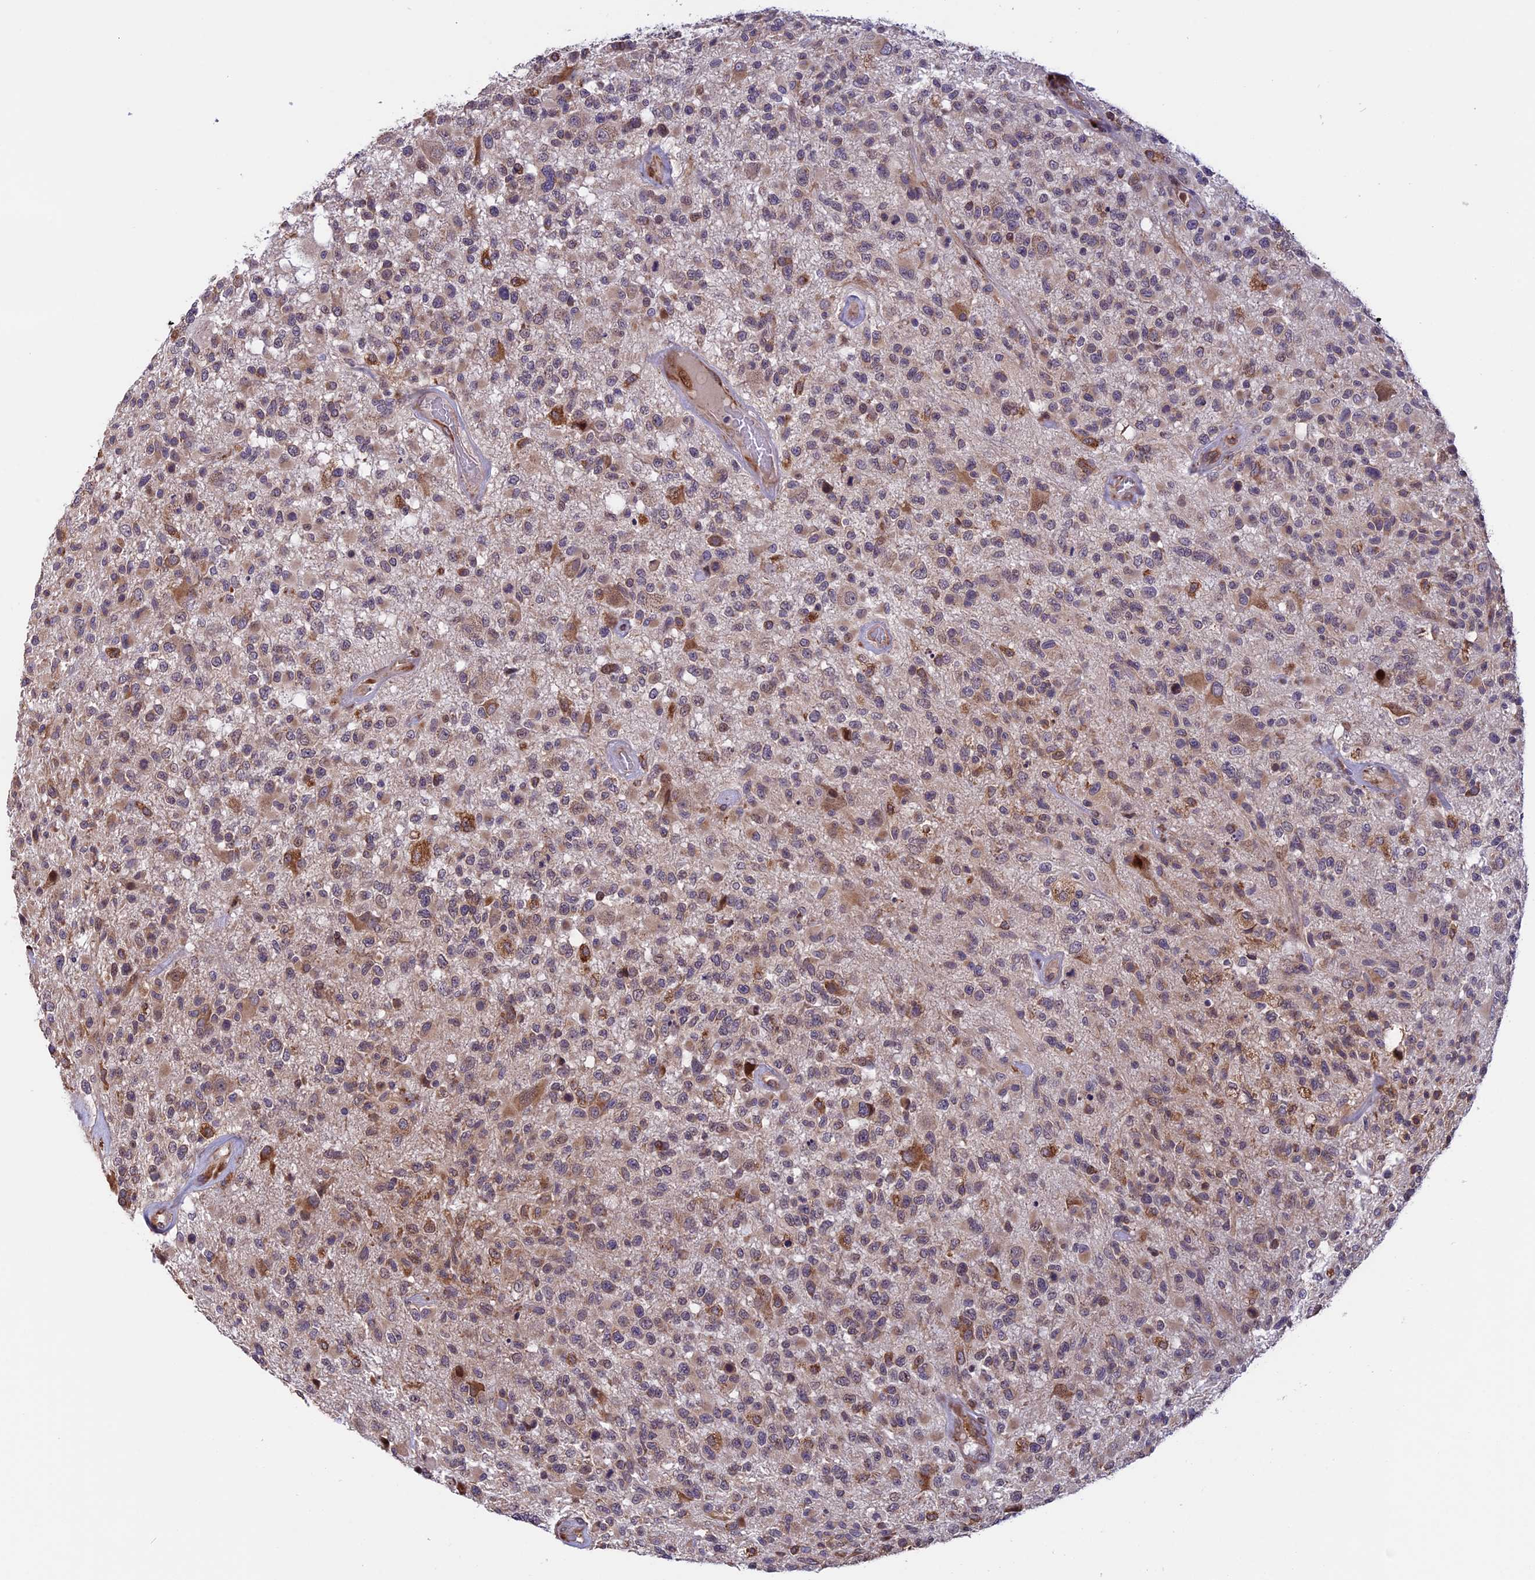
{"staining": {"intensity": "moderate", "quantity": "25%-75%", "location": "cytoplasmic/membranous"}, "tissue": "glioma", "cell_type": "Tumor cells", "image_type": "cancer", "snomed": [{"axis": "morphology", "description": "Glioma, malignant, High grade"}, {"axis": "morphology", "description": "Glioblastoma, NOS"}, {"axis": "topography", "description": "Brain"}], "caption": "The histopathology image reveals a brown stain indicating the presence of a protein in the cytoplasmic/membranous of tumor cells in high-grade glioma (malignant).", "gene": "DMRTA2", "patient": {"sex": "male", "age": 60}}